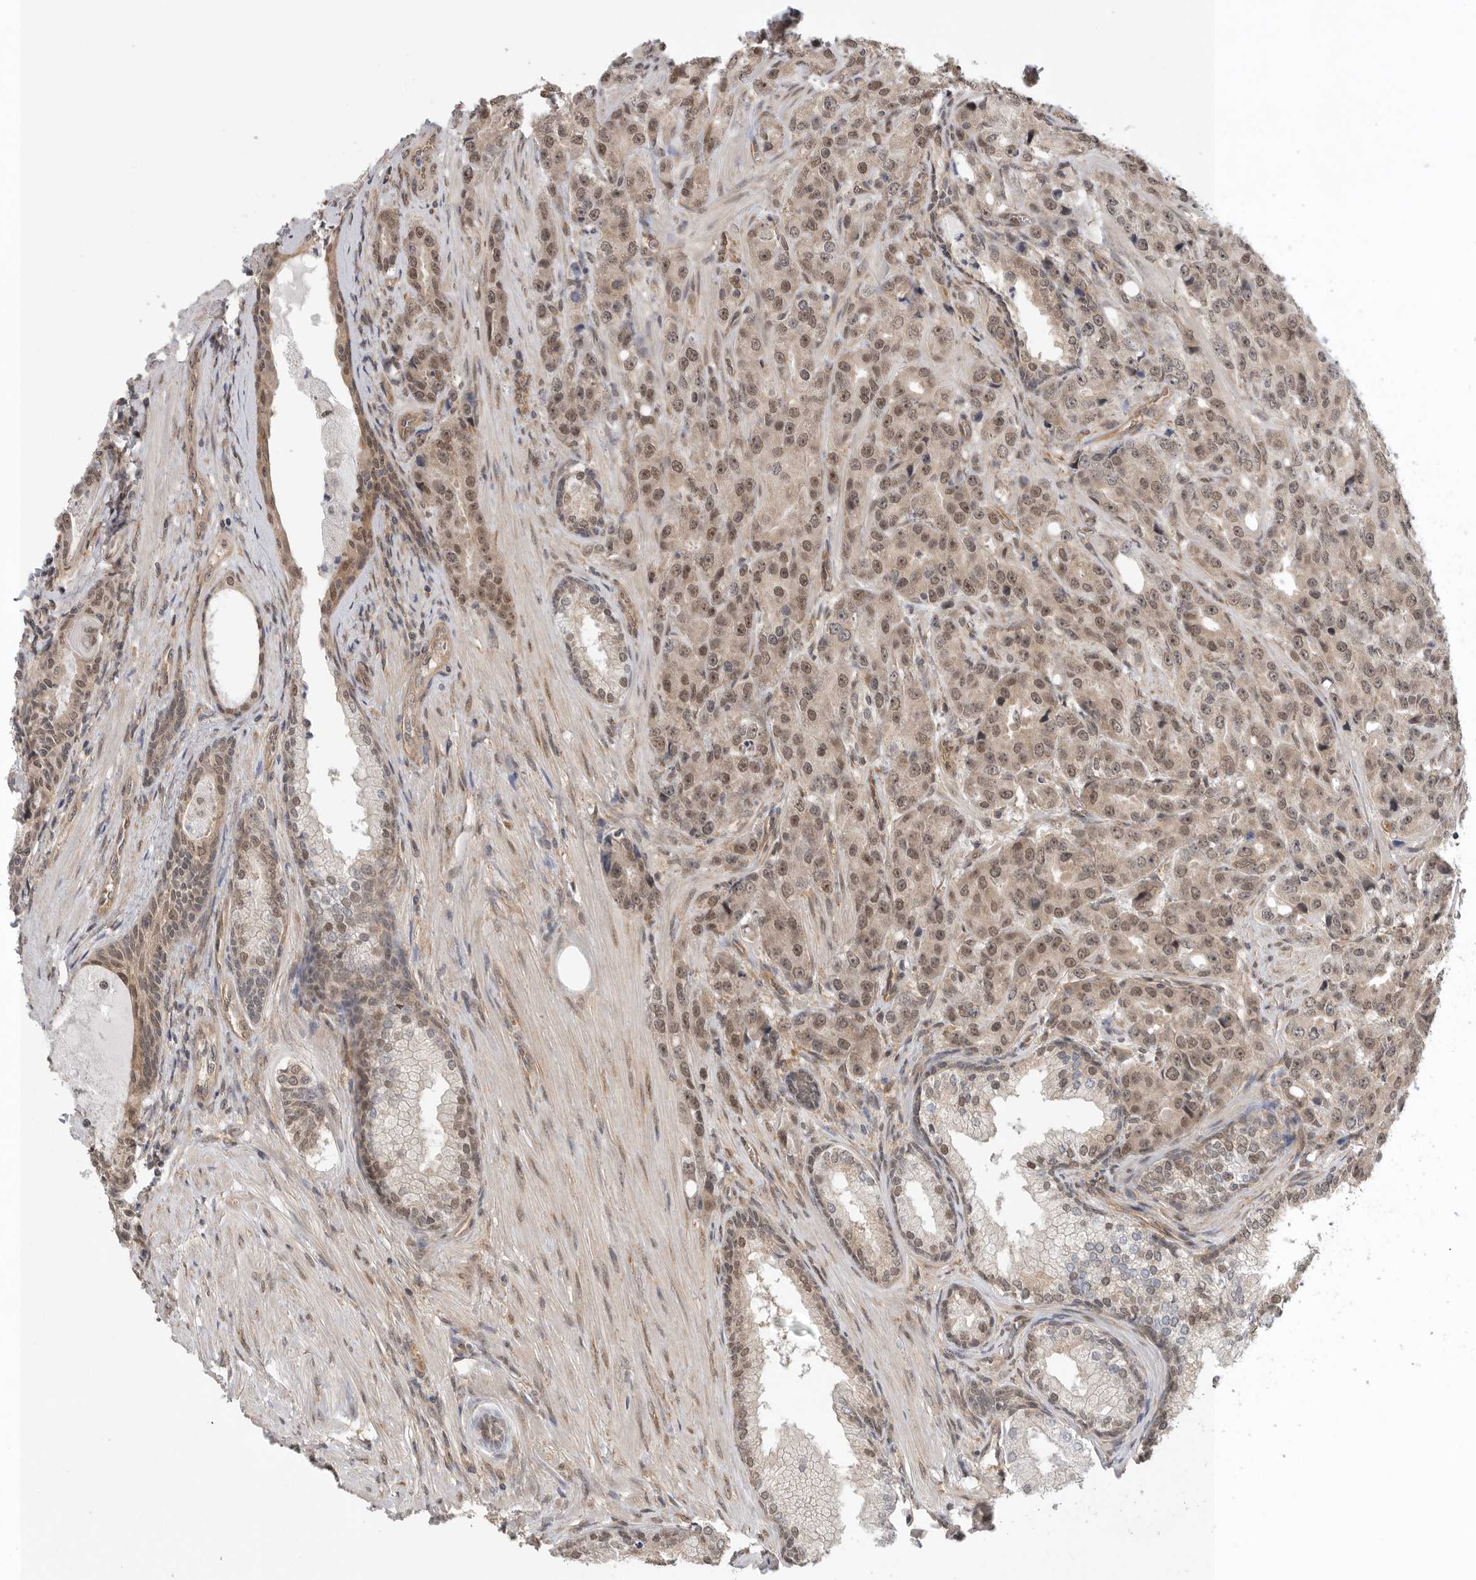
{"staining": {"intensity": "moderate", "quantity": ">75%", "location": "cytoplasmic/membranous,nuclear"}, "tissue": "prostate cancer", "cell_type": "Tumor cells", "image_type": "cancer", "snomed": [{"axis": "morphology", "description": "Adenocarcinoma, High grade"}, {"axis": "topography", "description": "Prostate"}], "caption": "Protein staining of prostate high-grade adenocarcinoma tissue exhibits moderate cytoplasmic/membranous and nuclear expression in about >75% of tumor cells. The staining was performed using DAB, with brown indicating positive protein expression. Nuclei are stained blue with hematoxylin.", "gene": "VPS50", "patient": {"sex": "male", "age": 60}}